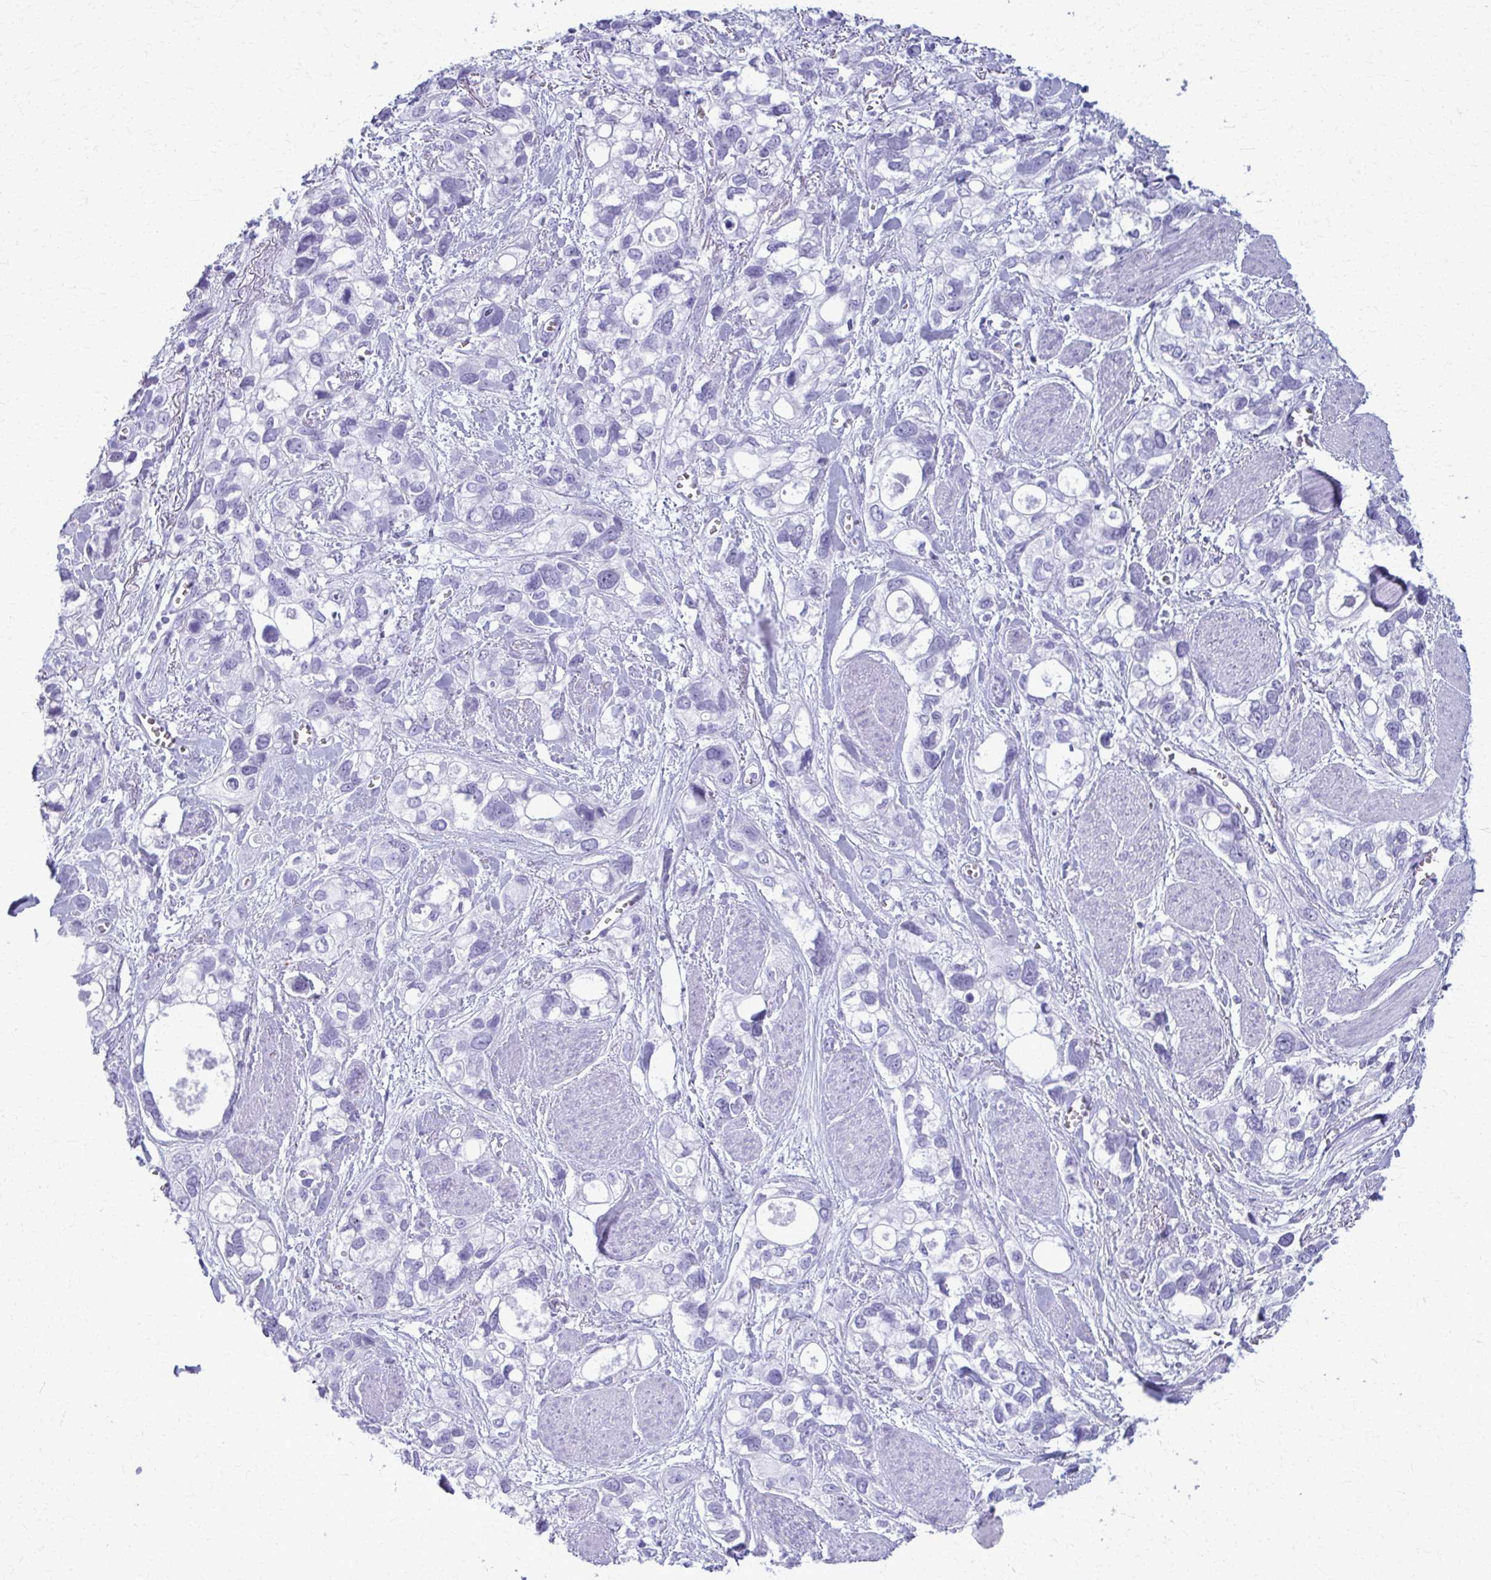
{"staining": {"intensity": "negative", "quantity": "none", "location": "none"}, "tissue": "stomach cancer", "cell_type": "Tumor cells", "image_type": "cancer", "snomed": [{"axis": "morphology", "description": "Adenocarcinoma, NOS"}, {"axis": "topography", "description": "Stomach, upper"}], "caption": "High power microscopy micrograph of an immunohistochemistry (IHC) image of adenocarcinoma (stomach), revealing no significant positivity in tumor cells.", "gene": "ACSM2B", "patient": {"sex": "female", "age": 81}}